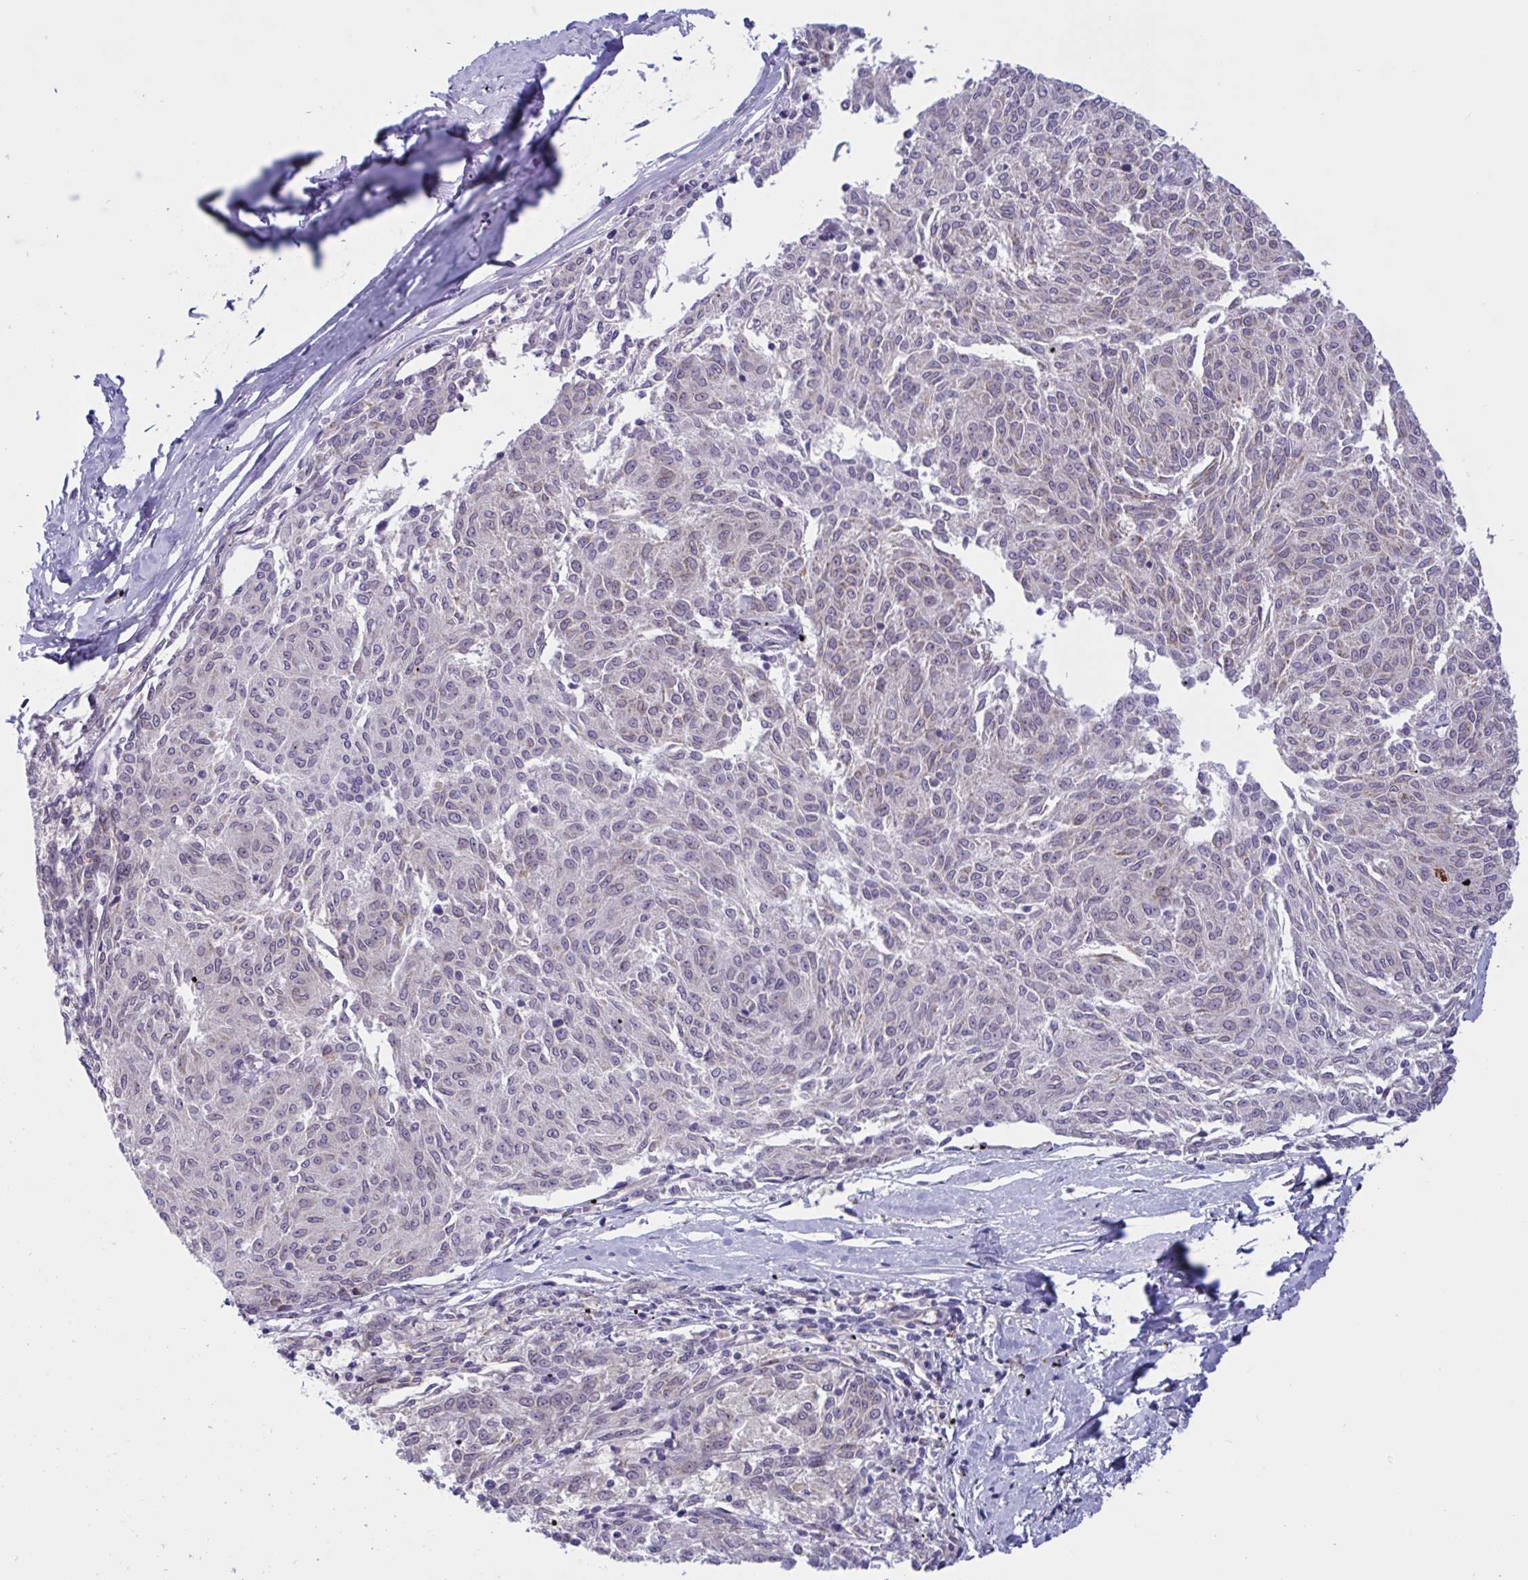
{"staining": {"intensity": "weak", "quantity": "<25%", "location": "cytoplasmic/membranous"}, "tissue": "melanoma", "cell_type": "Tumor cells", "image_type": "cancer", "snomed": [{"axis": "morphology", "description": "Malignant melanoma, NOS"}, {"axis": "topography", "description": "Skin"}], "caption": "IHC of melanoma demonstrates no positivity in tumor cells.", "gene": "DOCK11", "patient": {"sex": "female", "age": 72}}